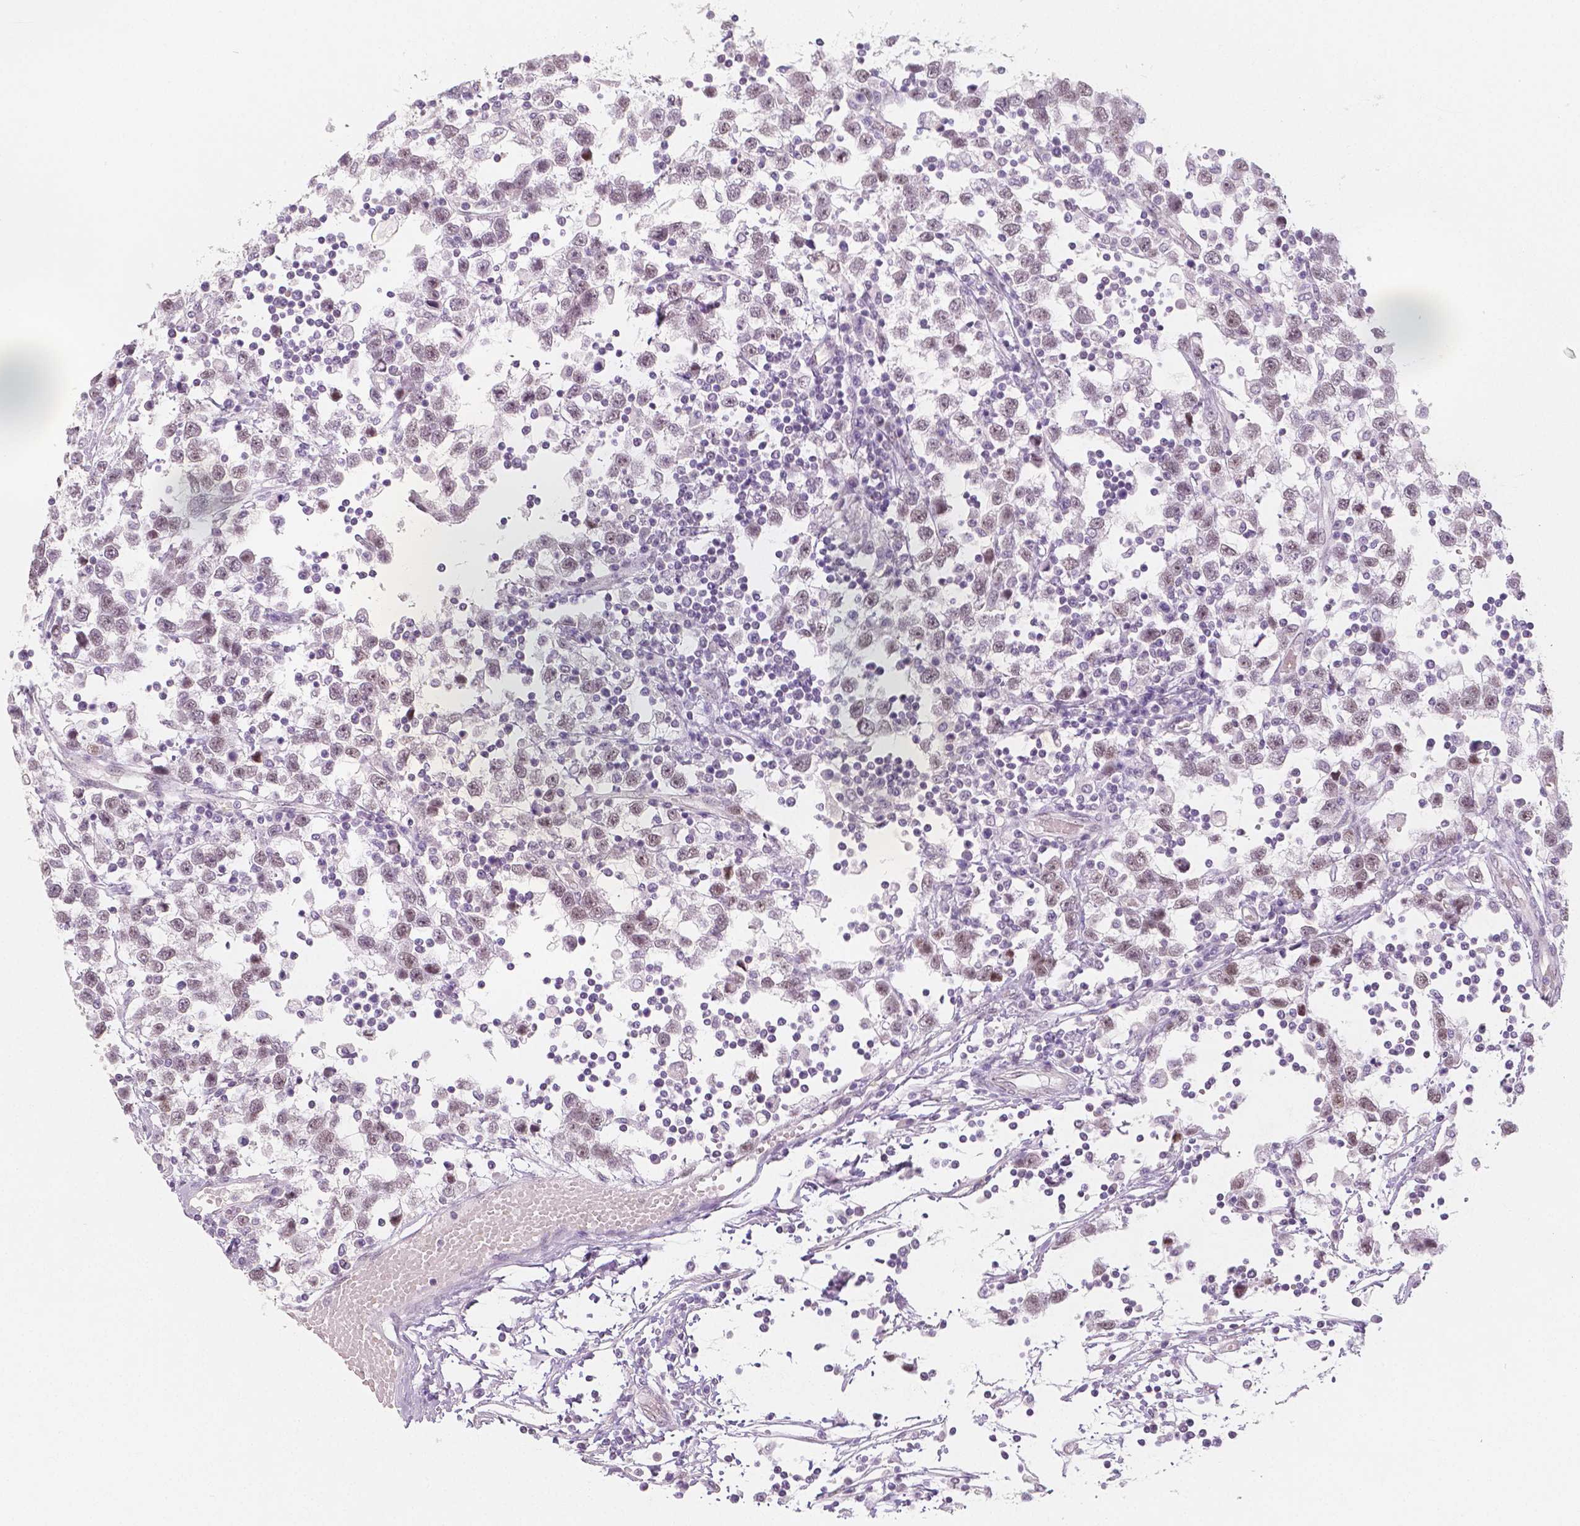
{"staining": {"intensity": "weak", "quantity": "<25%", "location": "nuclear"}, "tissue": "testis cancer", "cell_type": "Tumor cells", "image_type": "cancer", "snomed": [{"axis": "morphology", "description": "Seminoma, NOS"}, {"axis": "topography", "description": "Testis"}], "caption": "A micrograph of testis cancer (seminoma) stained for a protein exhibits no brown staining in tumor cells.", "gene": "KDM5B", "patient": {"sex": "male", "age": 34}}